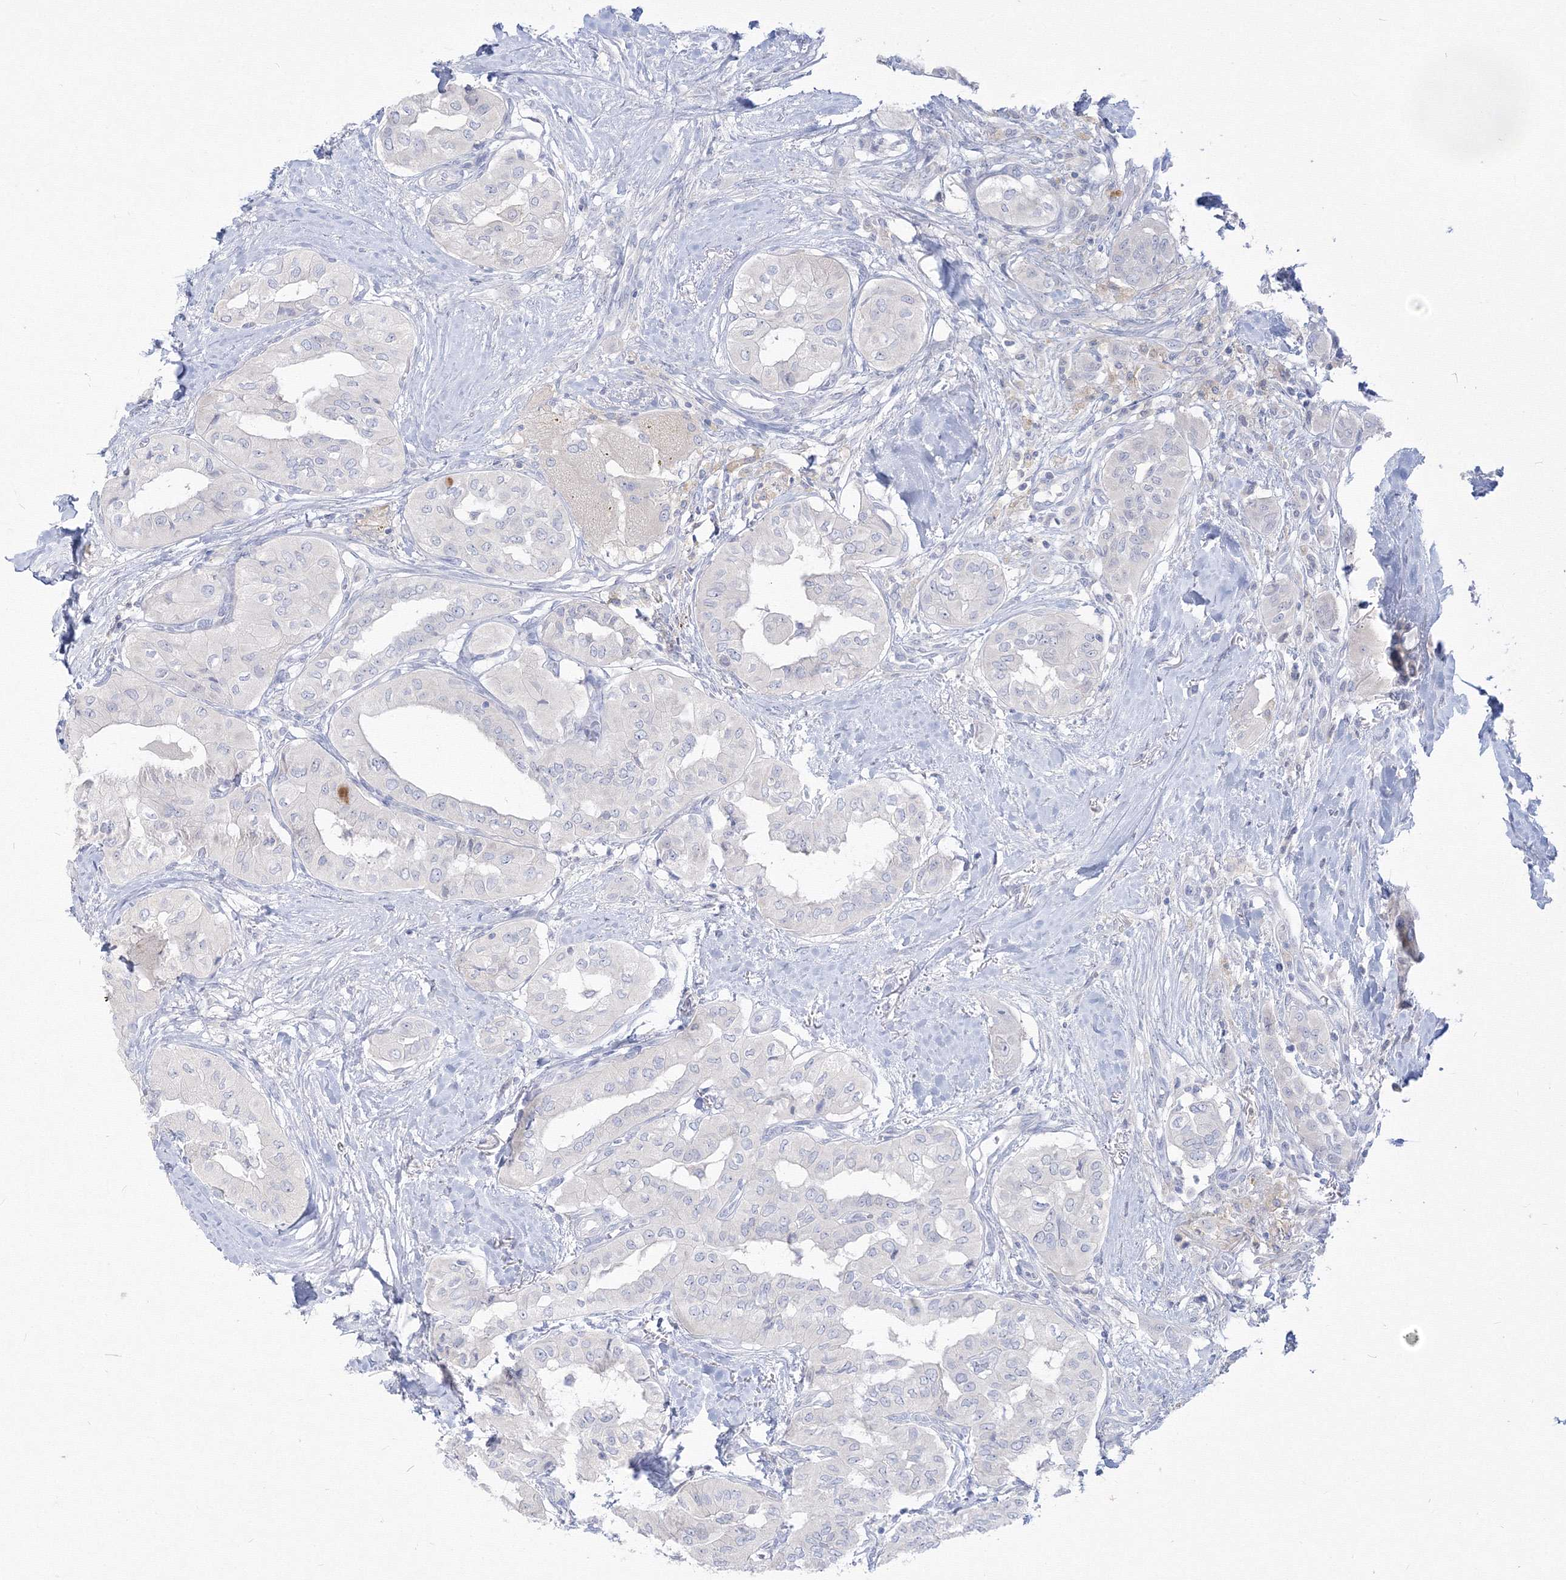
{"staining": {"intensity": "negative", "quantity": "none", "location": "none"}, "tissue": "thyroid cancer", "cell_type": "Tumor cells", "image_type": "cancer", "snomed": [{"axis": "morphology", "description": "Papillary adenocarcinoma, NOS"}, {"axis": "topography", "description": "Thyroid gland"}], "caption": "This is a micrograph of IHC staining of papillary adenocarcinoma (thyroid), which shows no staining in tumor cells.", "gene": "FBXL8", "patient": {"sex": "female", "age": 59}}